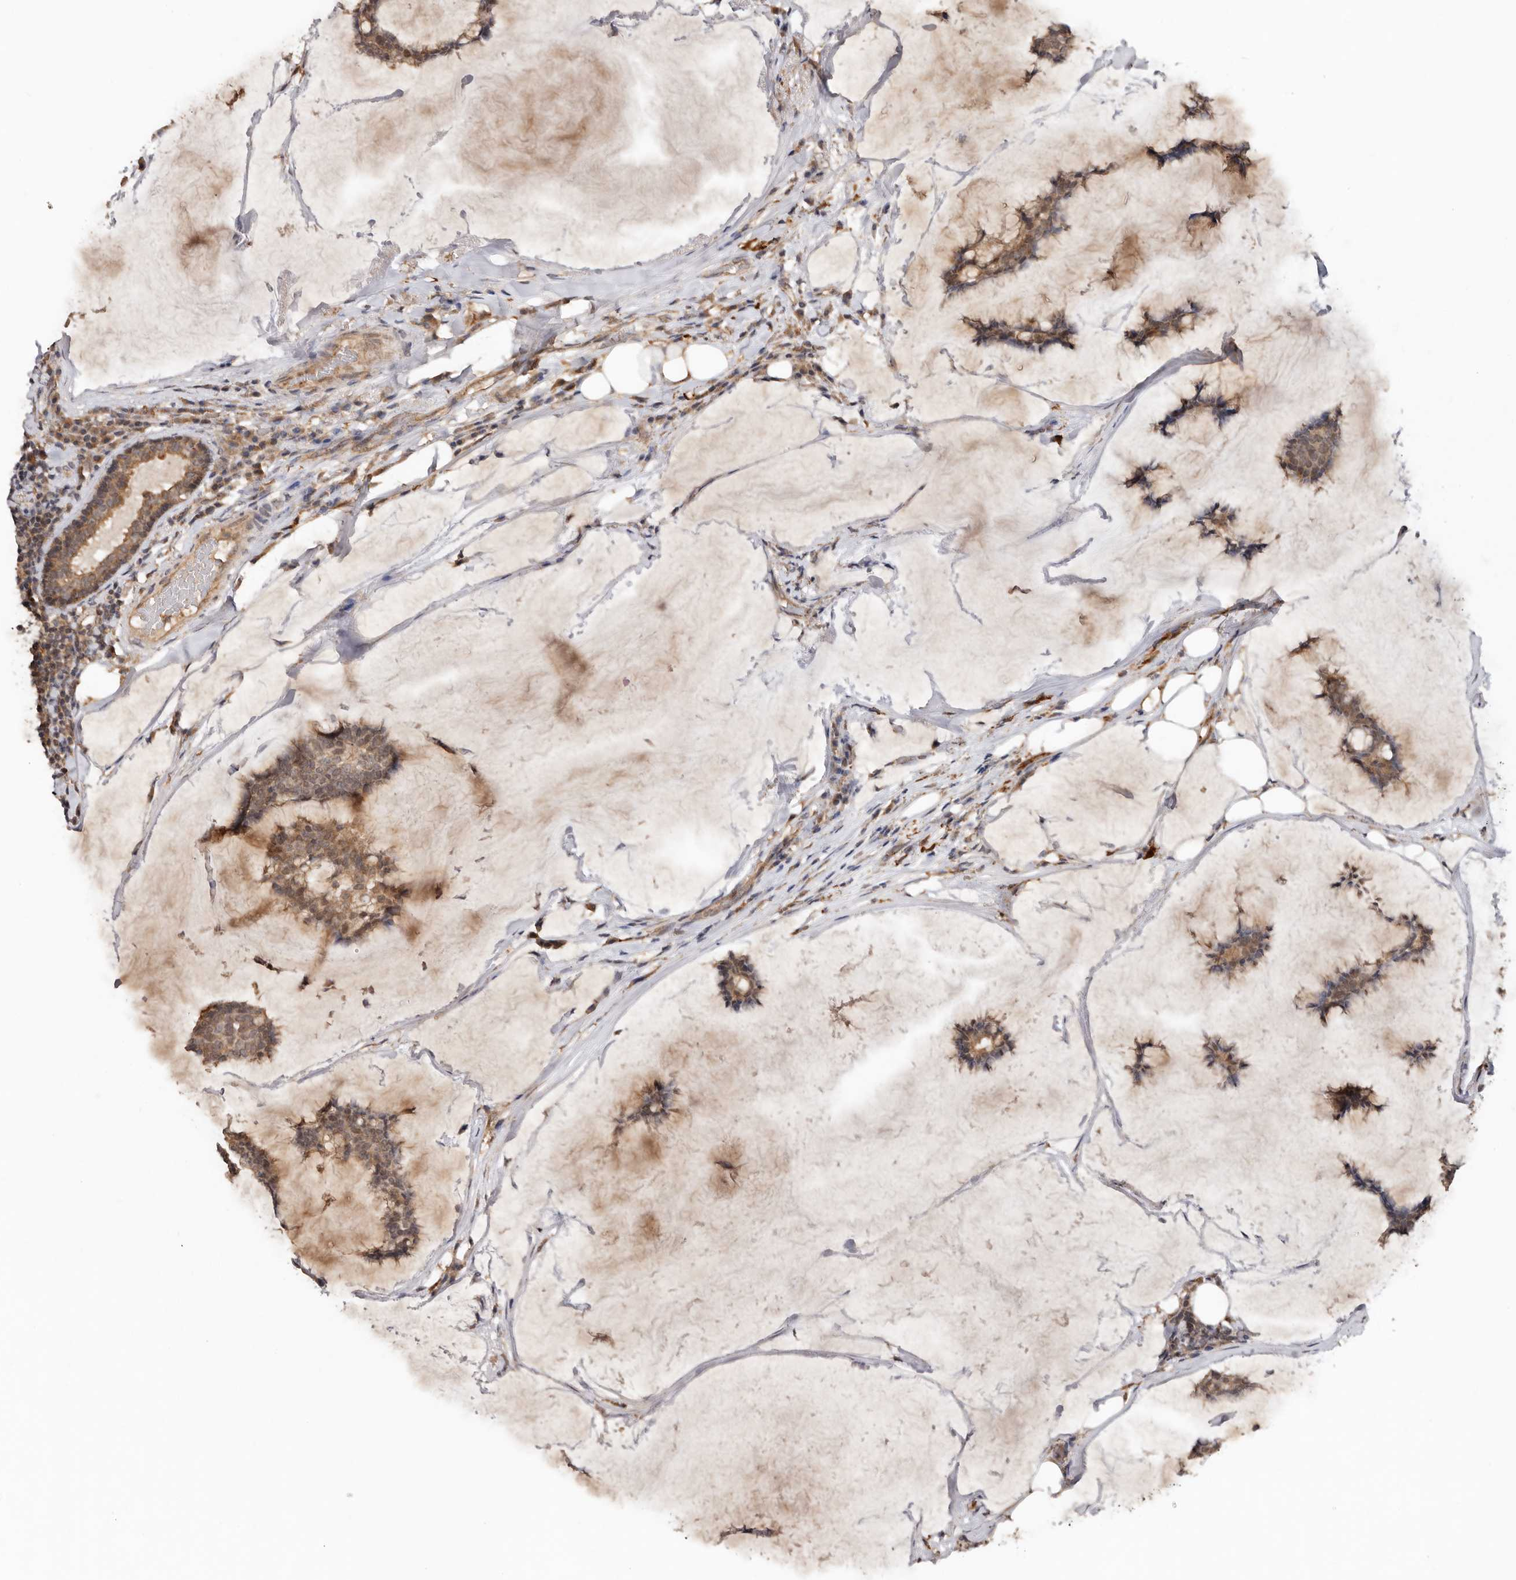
{"staining": {"intensity": "moderate", "quantity": ">75%", "location": "cytoplasmic/membranous"}, "tissue": "breast cancer", "cell_type": "Tumor cells", "image_type": "cancer", "snomed": [{"axis": "morphology", "description": "Duct carcinoma"}, {"axis": "topography", "description": "Breast"}], "caption": "Protein staining exhibits moderate cytoplasmic/membranous staining in about >75% of tumor cells in breast infiltrating ductal carcinoma. Immunohistochemistry stains the protein of interest in brown and the nuclei are stained blue.", "gene": "RSPO2", "patient": {"sex": "female", "age": 93}}